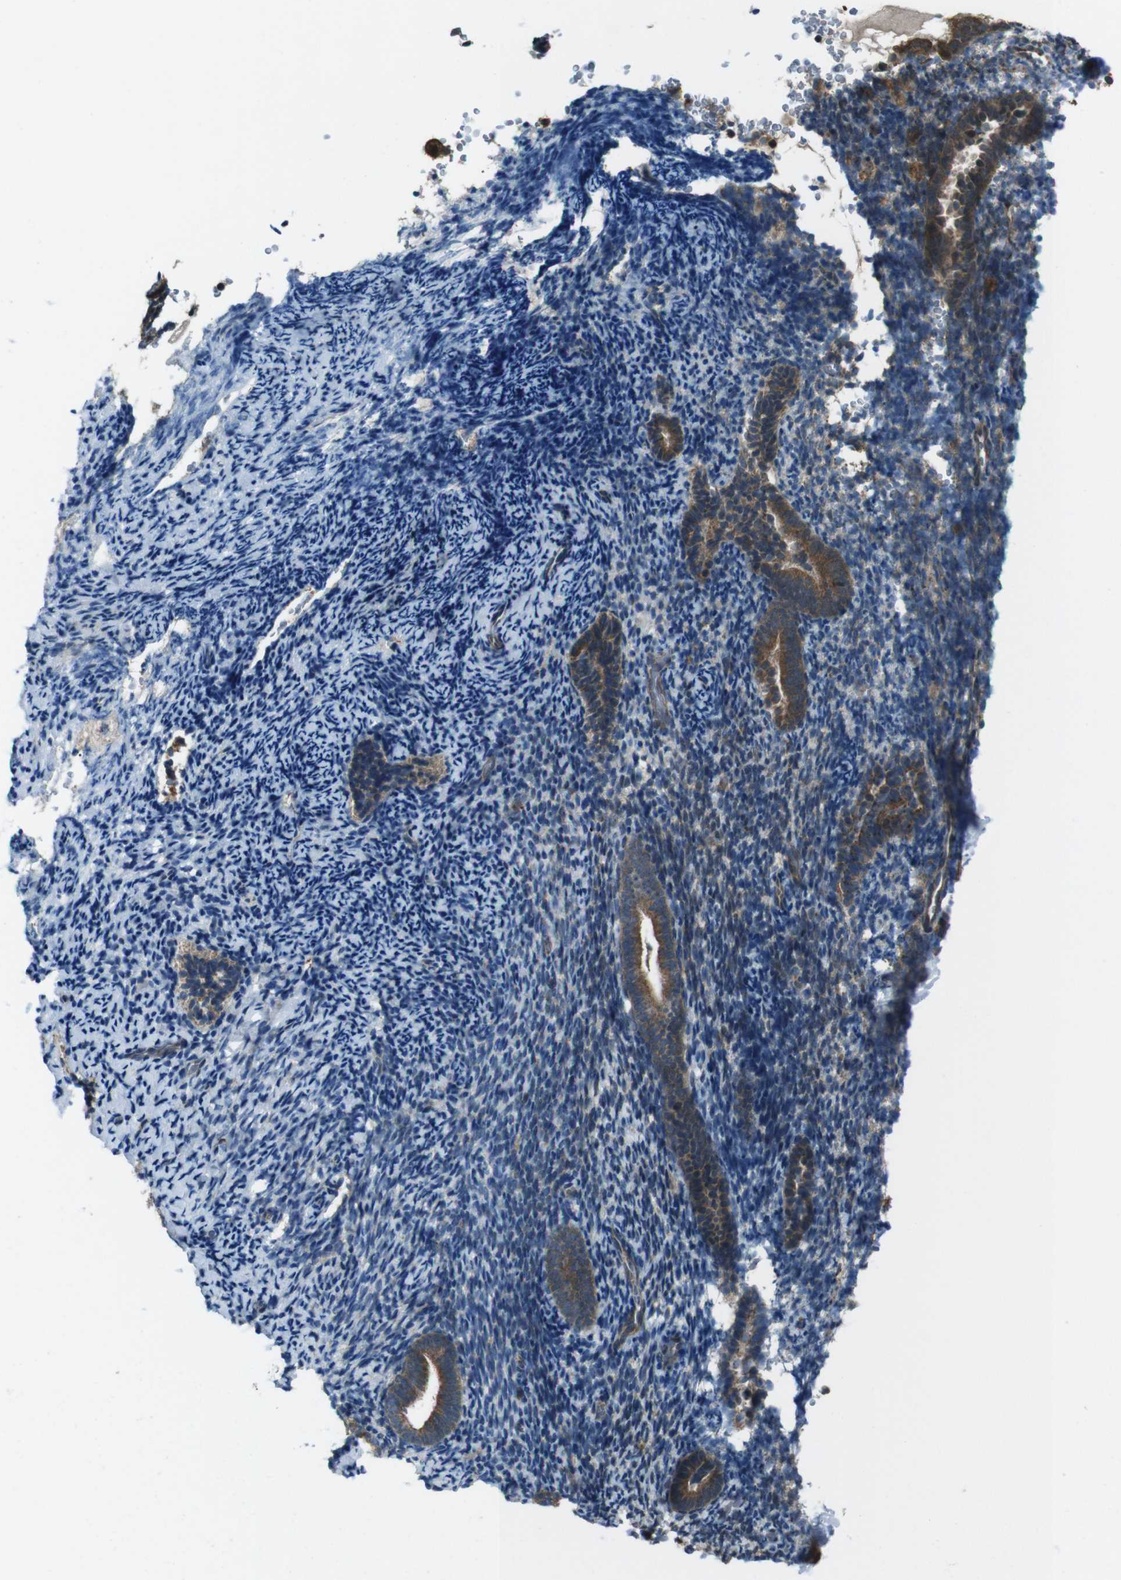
{"staining": {"intensity": "weak", "quantity": "<25%", "location": "cytoplasmic/membranous"}, "tissue": "endometrium", "cell_type": "Cells in endometrial stroma", "image_type": "normal", "snomed": [{"axis": "morphology", "description": "Normal tissue, NOS"}, {"axis": "topography", "description": "Endometrium"}], "caption": "DAB (3,3'-diaminobenzidine) immunohistochemical staining of normal endometrium exhibits no significant expression in cells in endometrial stroma. Nuclei are stained in blue.", "gene": "SLC27A4", "patient": {"sex": "female", "age": 51}}